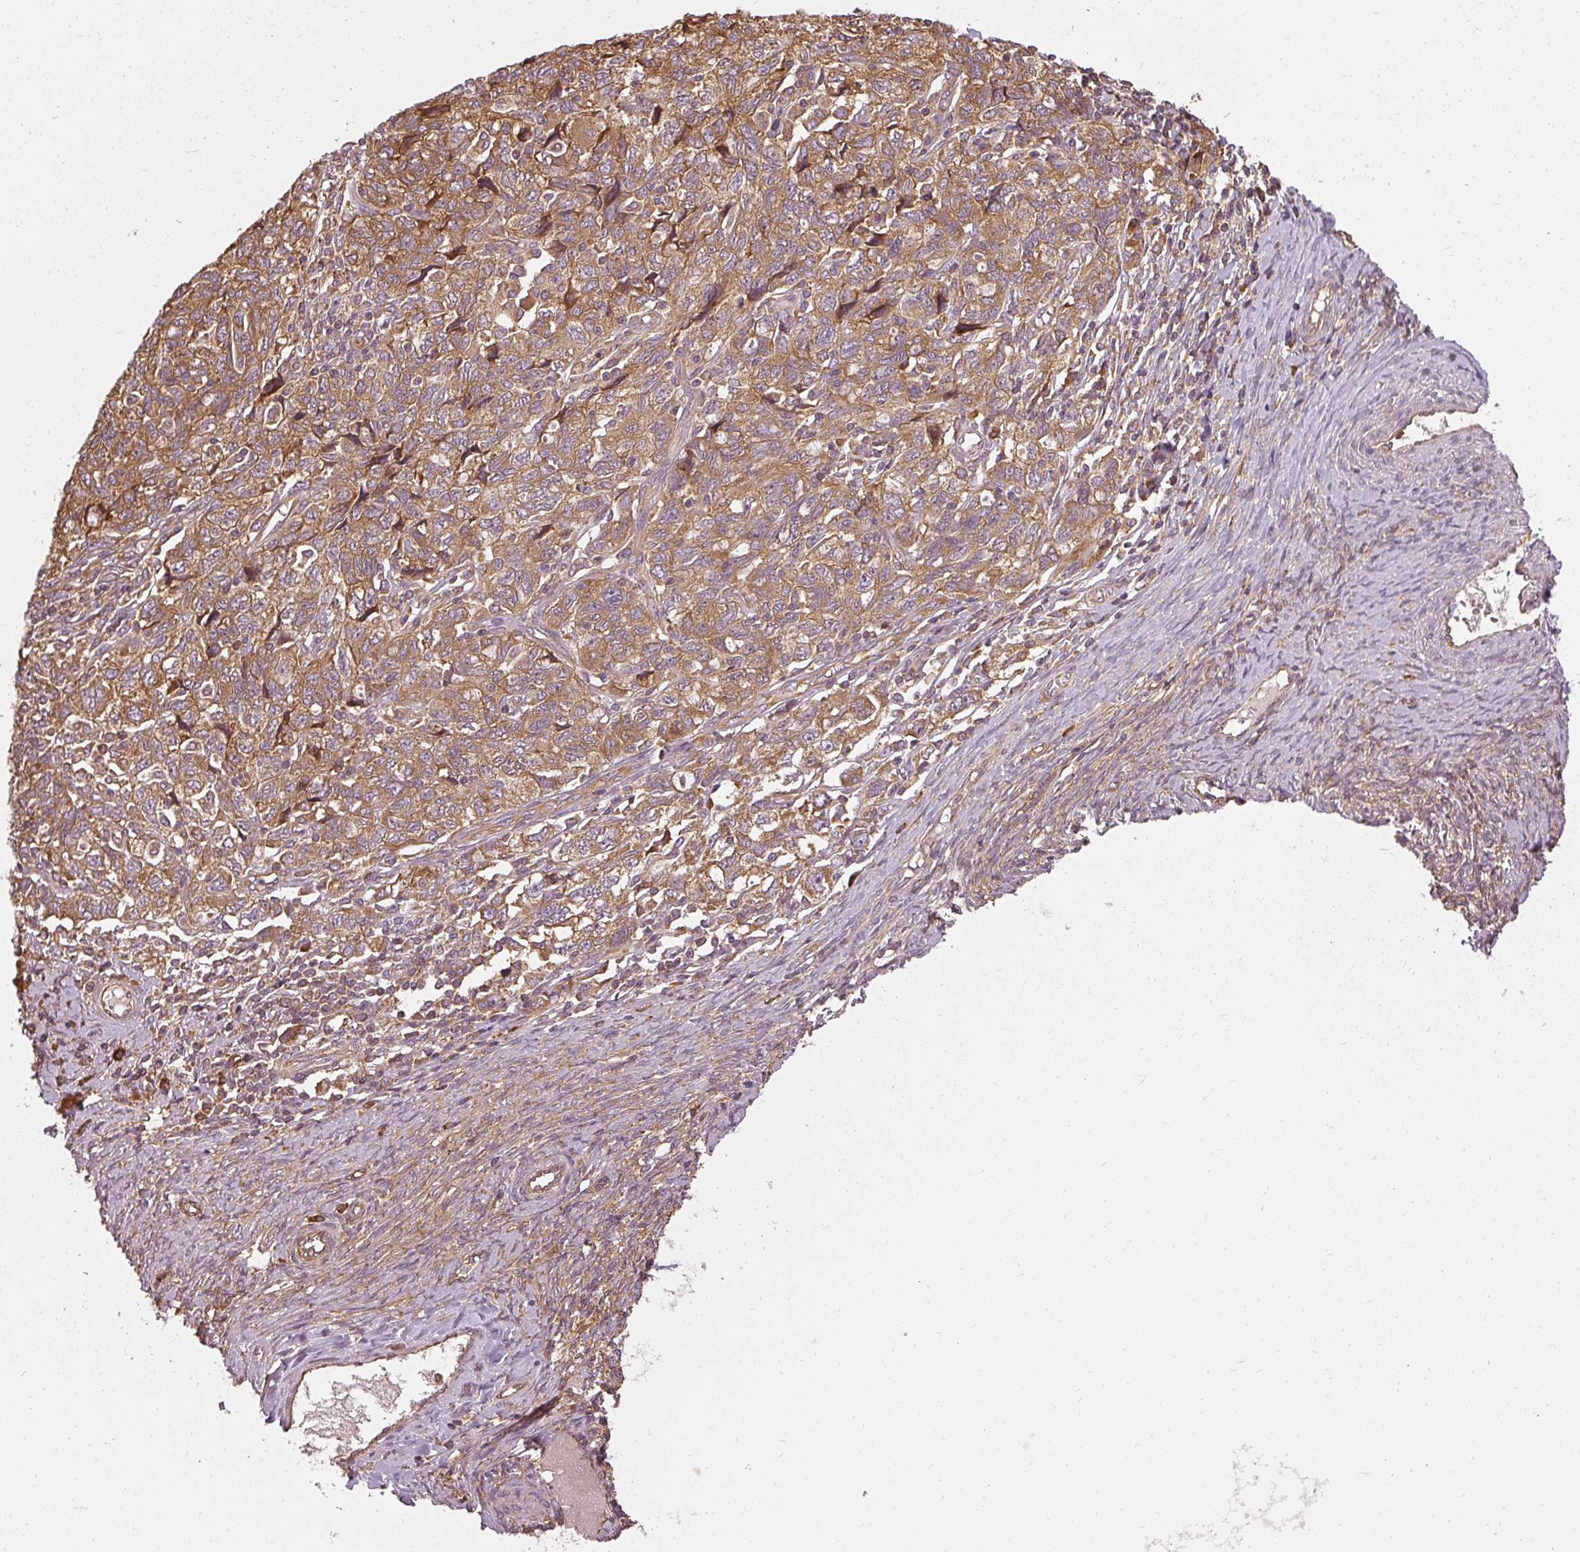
{"staining": {"intensity": "strong", "quantity": ">75%", "location": "cytoplasmic/membranous"}, "tissue": "ovarian cancer", "cell_type": "Tumor cells", "image_type": "cancer", "snomed": [{"axis": "morphology", "description": "Carcinoma, NOS"}, {"axis": "morphology", "description": "Cystadenocarcinoma, serous, NOS"}, {"axis": "topography", "description": "Ovary"}], "caption": "Strong cytoplasmic/membranous positivity is seen in approximately >75% of tumor cells in ovarian serous cystadenocarcinoma.", "gene": "RPL24", "patient": {"sex": "female", "age": 69}}